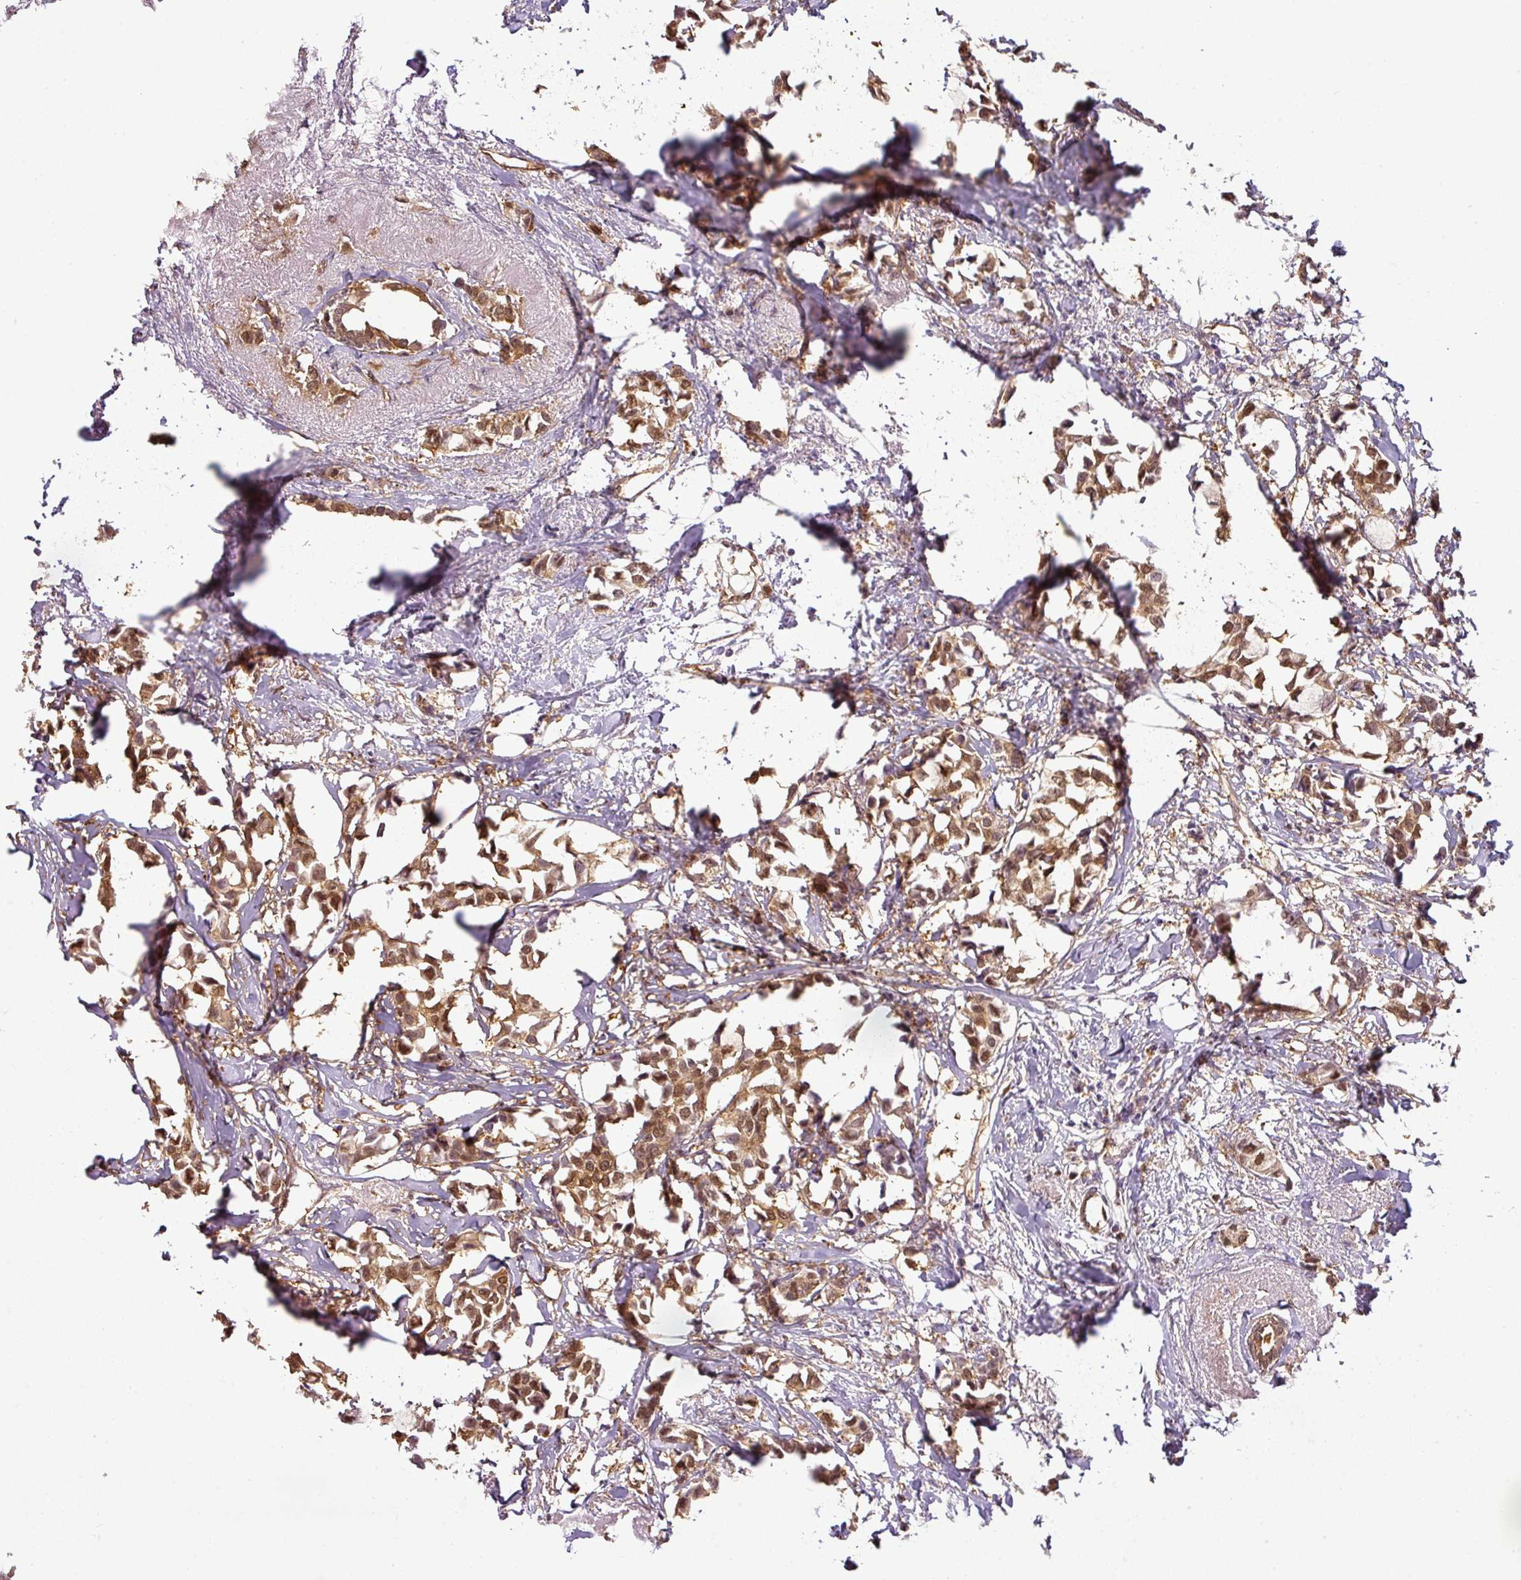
{"staining": {"intensity": "moderate", "quantity": ">75%", "location": "cytoplasmic/membranous,nuclear"}, "tissue": "breast cancer", "cell_type": "Tumor cells", "image_type": "cancer", "snomed": [{"axis": "morphology", "description": "Duct carcinoma"}, {"axis": "topography", "description": "Breast"}], "caption": "A histopathology image of intraductal carcinoma (breast) stained for a protein demonstrates moderate cytoplasmic/membranous and nuclear brown staining in tumor cells.", "gene": "ANKRD18A", "patient": {"sex": "female", "age": 73}}